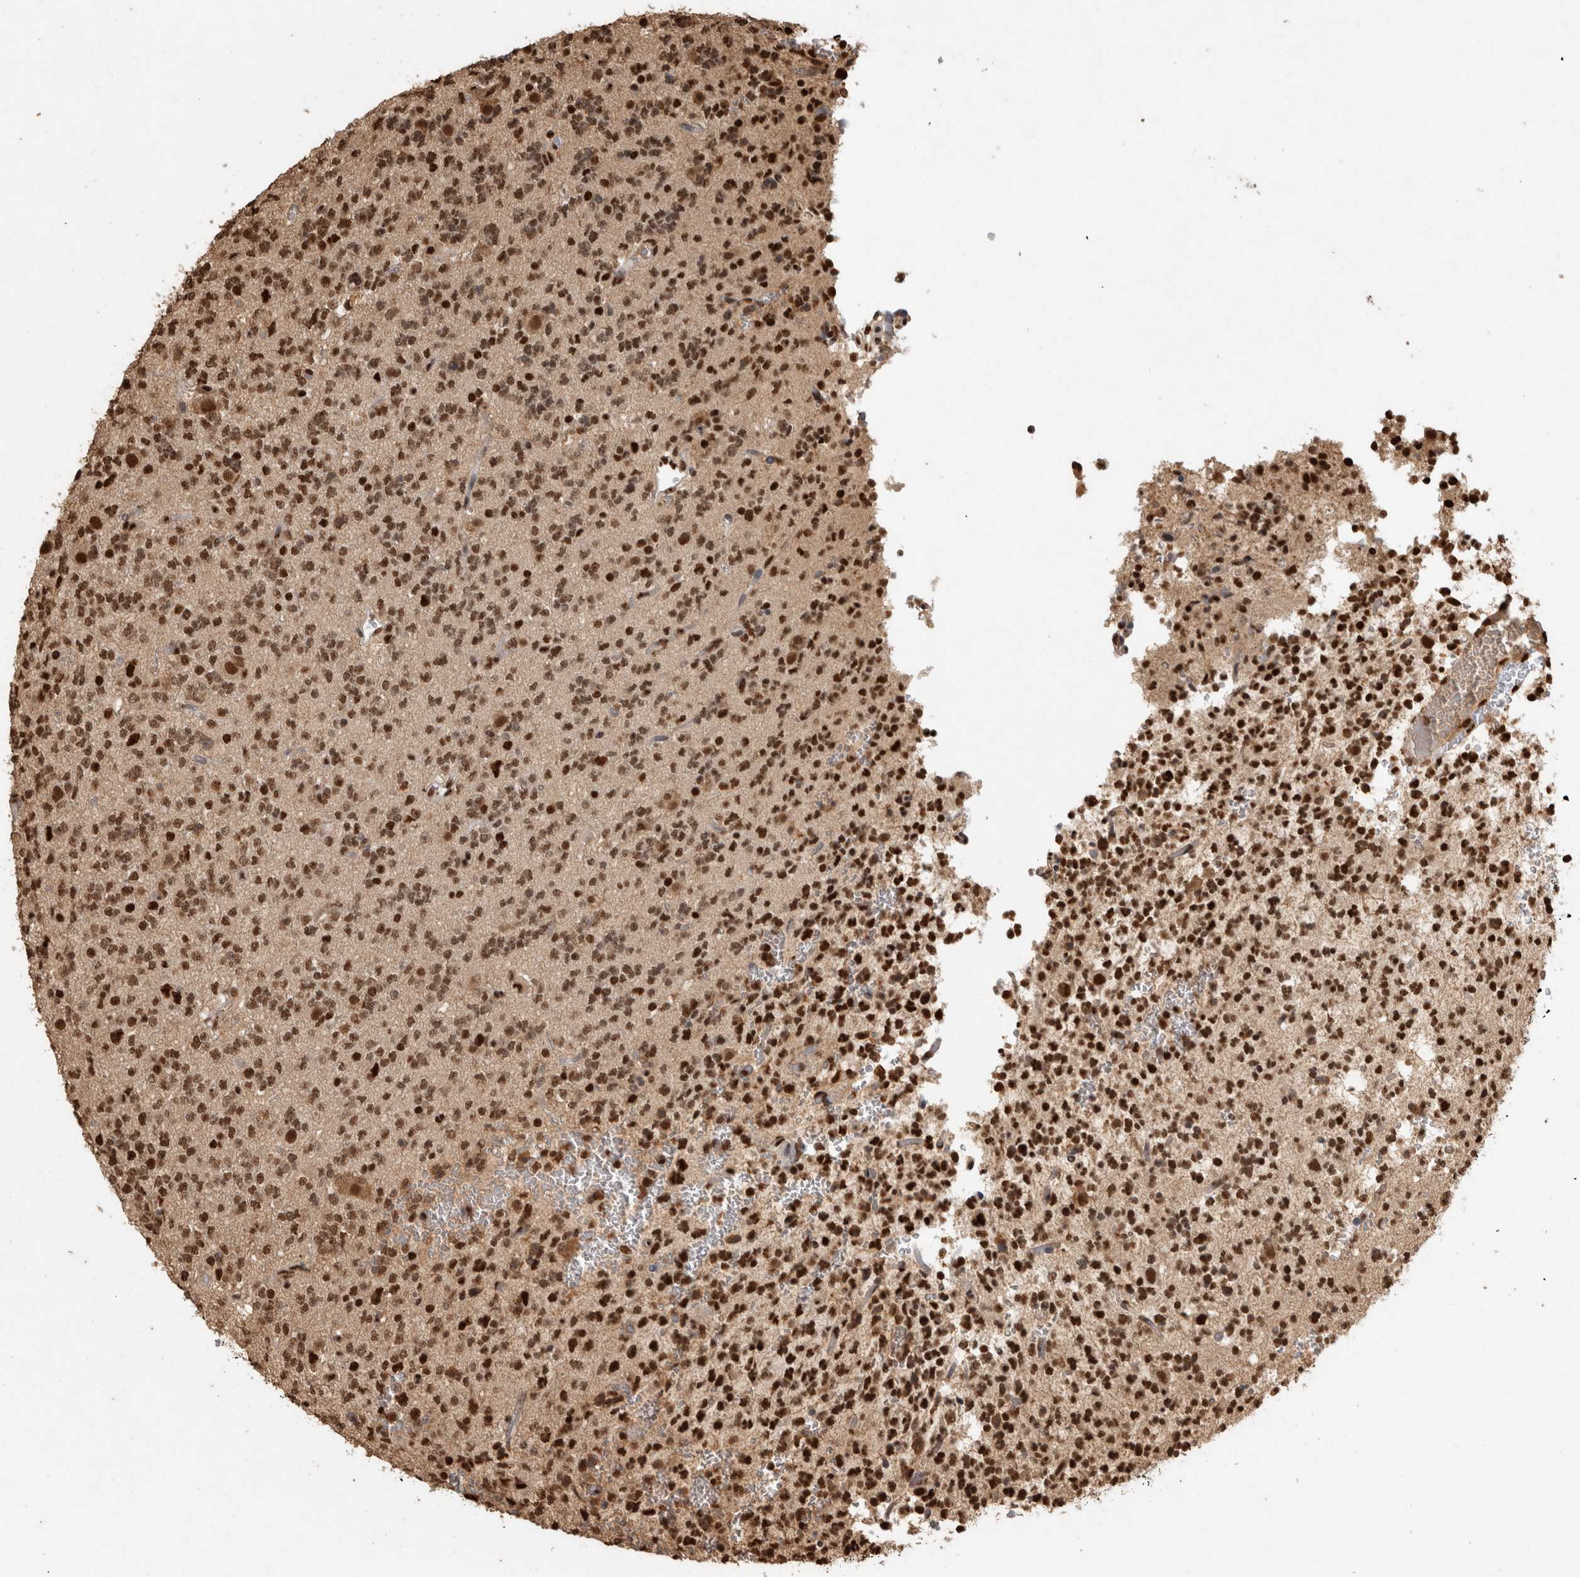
{"staining": {"intensity": "strong", "quantity": ">75%", "location": "nuclear"}, "tissue": "glioma", "cell_type": "Tumor cells", "image_type": "cancer", "snomed": [{"axis": "morphology", "description": "Glioma, malignant, Low grade"}, {"axis": "topography", "description": "Brain"}], "caption": "Immunohistochemical staining of human glioma exhibits strong nuclear protein positivity in approximately >75% of tumor cells.", "gene": "RAD50", "patient": {"sex": "male", "age": 38}}